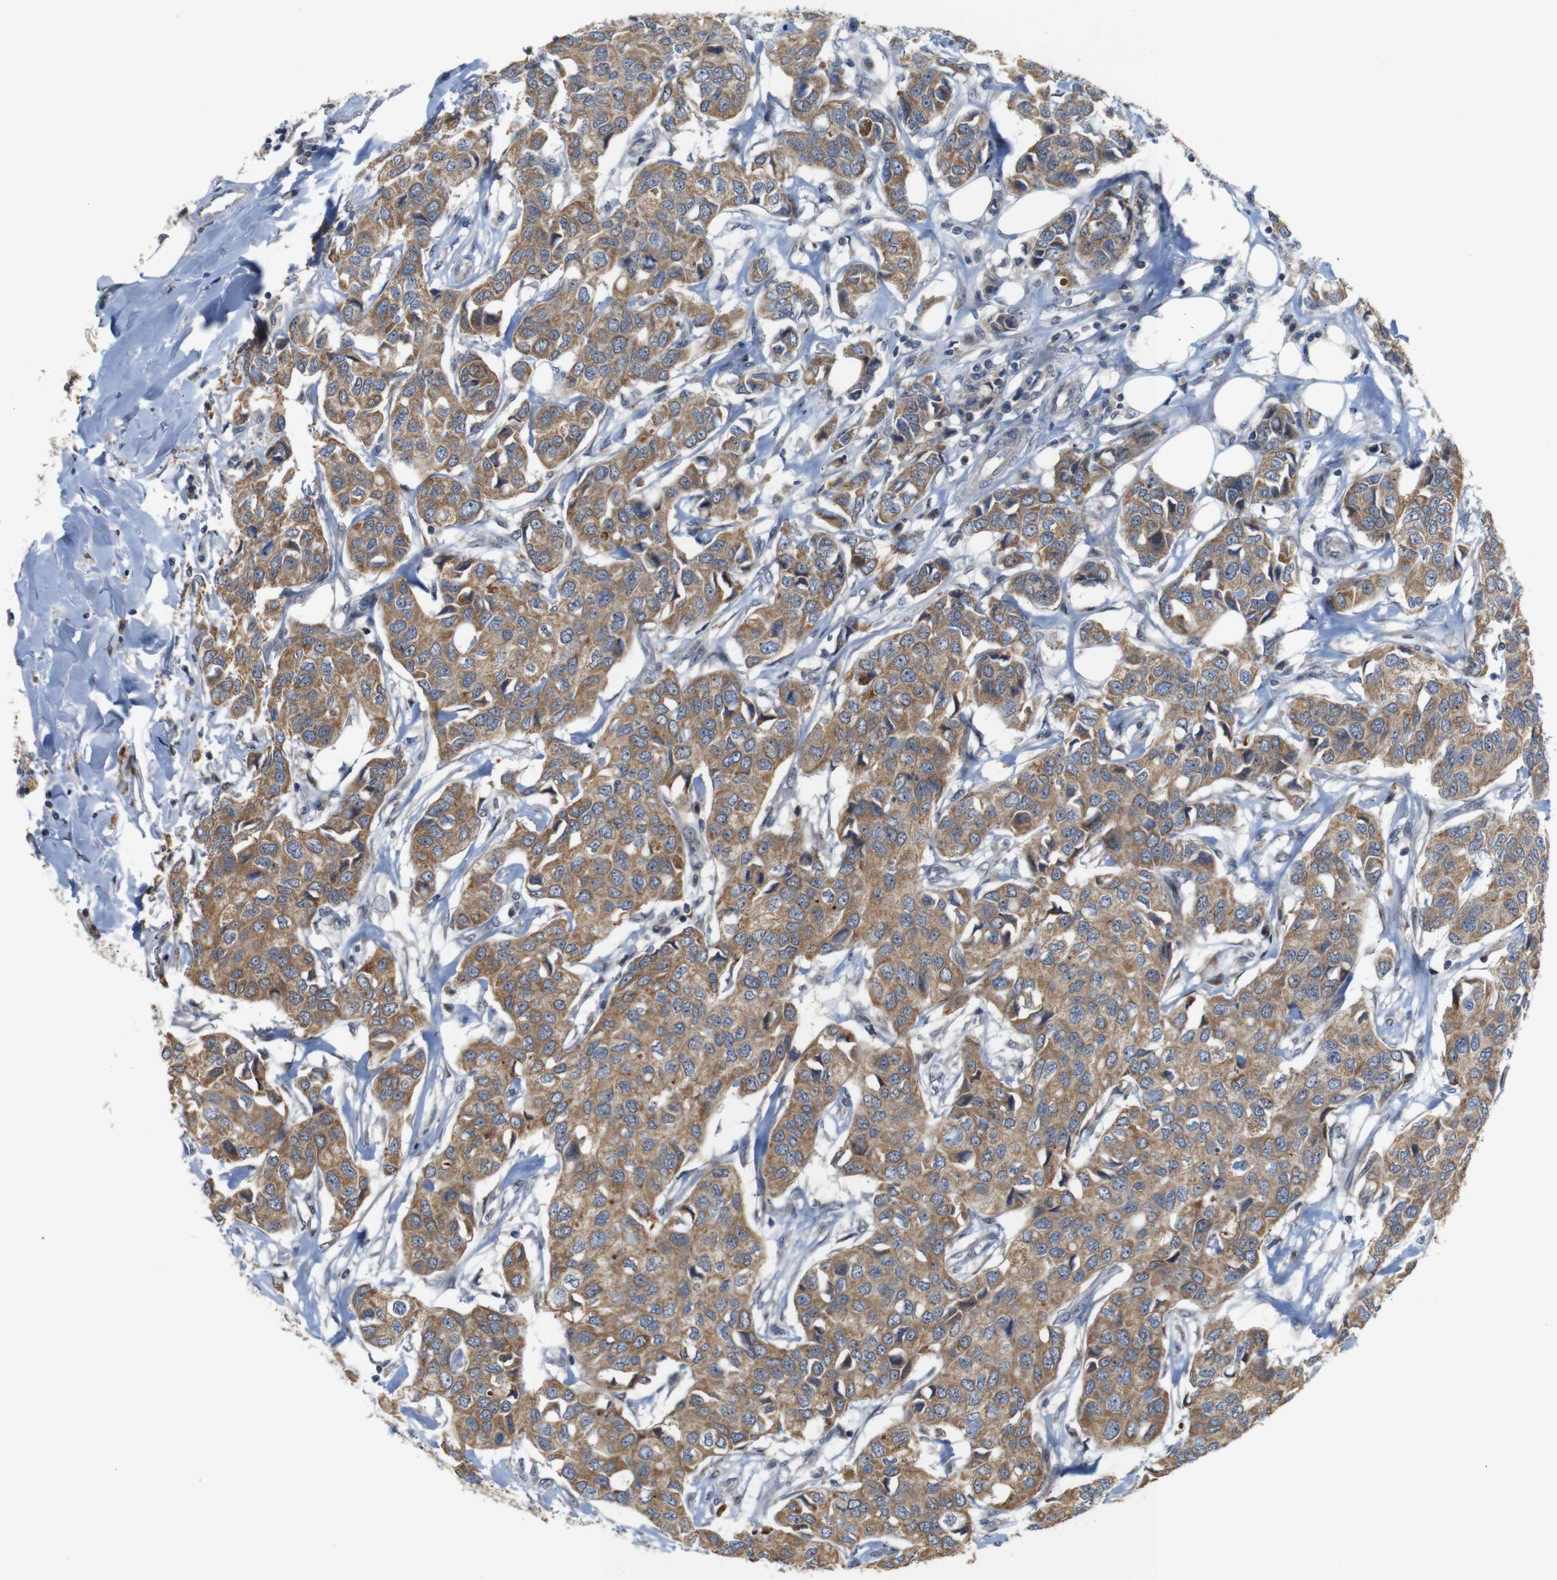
{"staining": {"intensity": "moderate", "quantity": ">75%", "location": "cytoplasmic/membranous"}, "tissue": "breast cancer", "cell_type": "Tumor cells", "image_type": "cancer", "snomed": [{"axis": "morphology", "description": "Duct carcinoma"}, {"axis": "topography", "description": "Breast"}], "caption": "IHC of human breast intraductal carcinoma displays medium levels of moderate cytoplasmic/membranous staining in about >75% of tumor cells.", "gene": "ATP7B", "patient": {"sex": "female", "age": 80}}